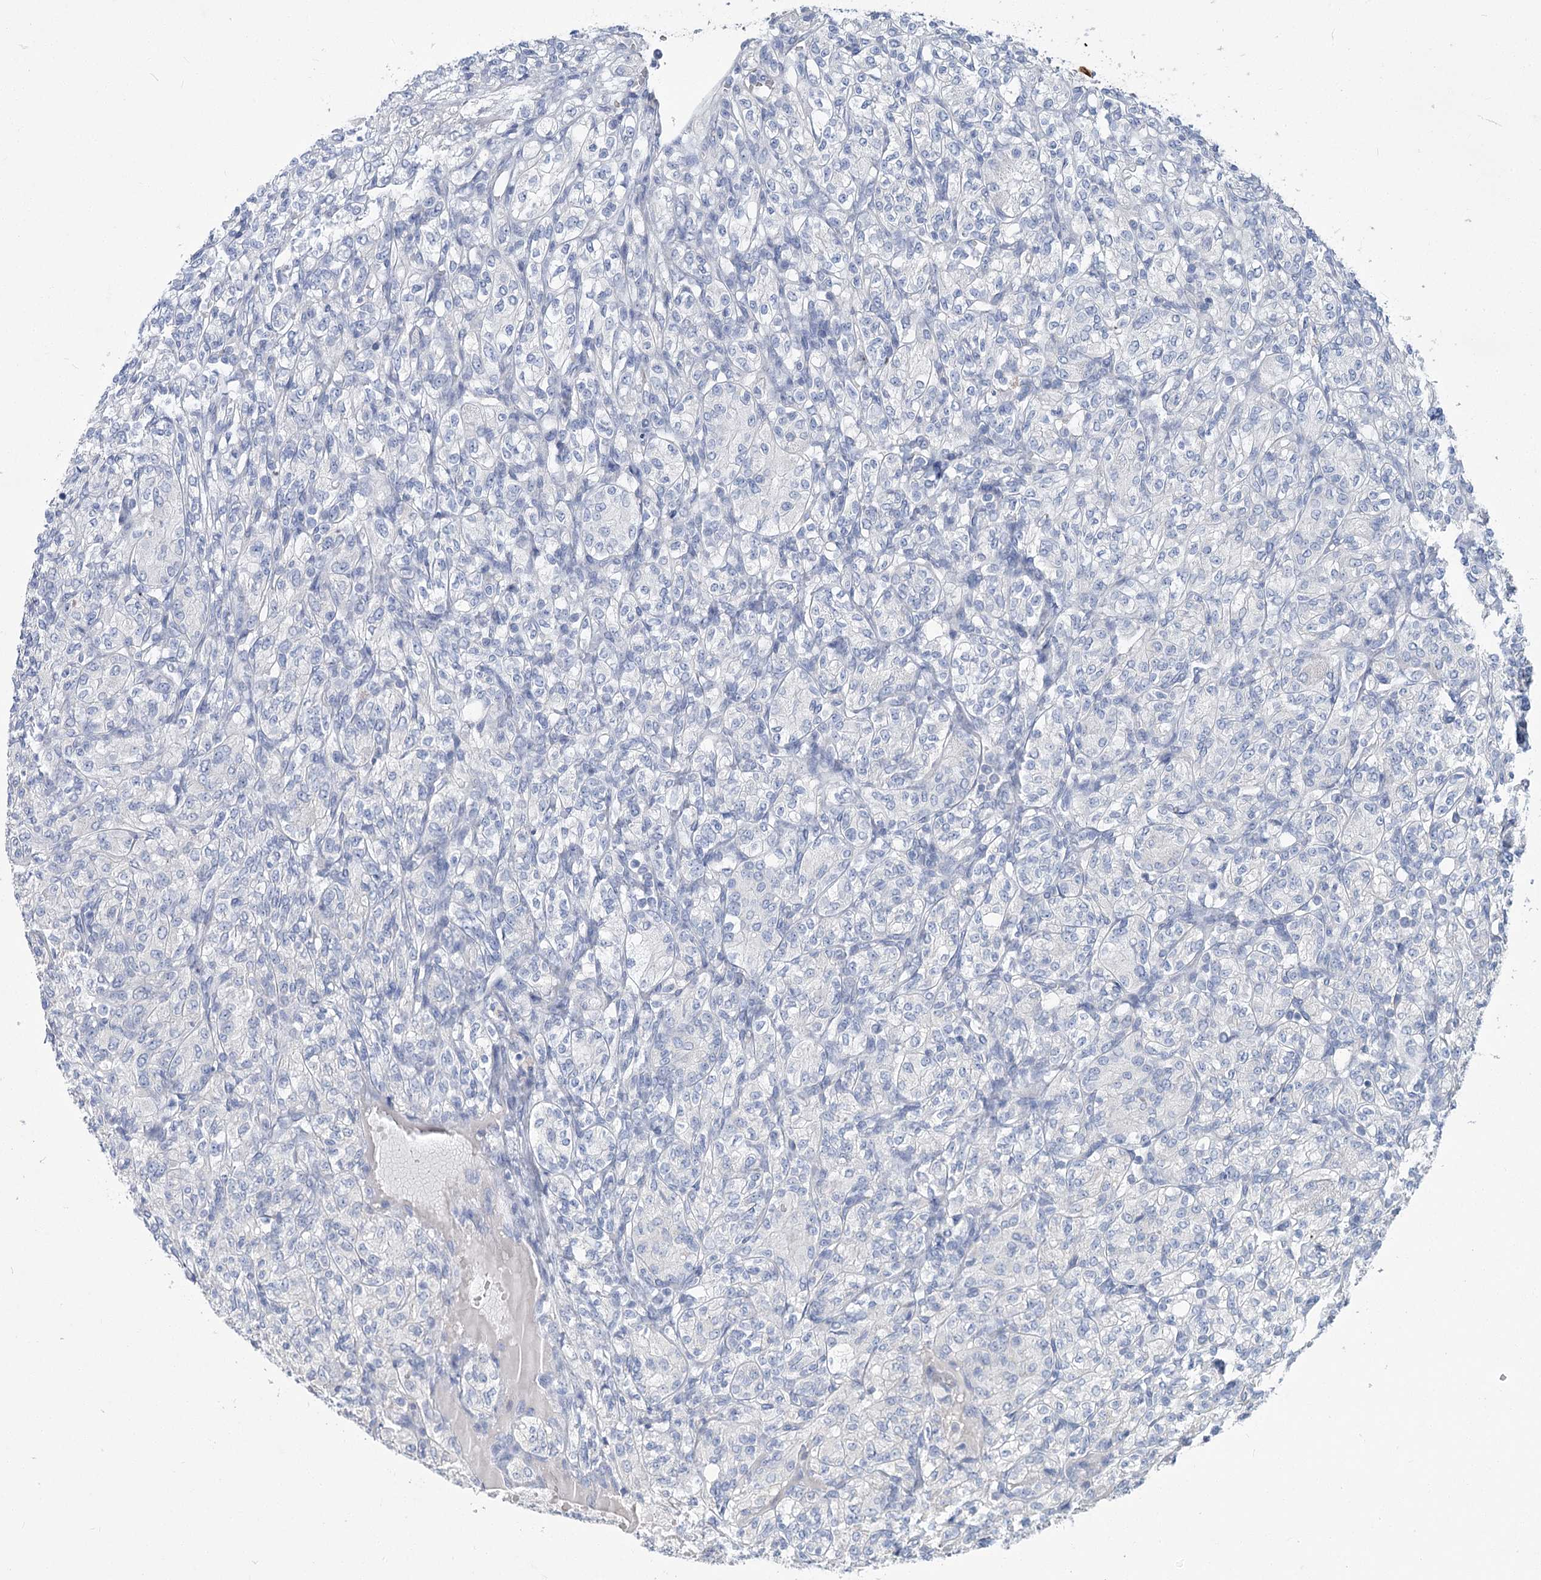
{"staining": {"intensity": "negative", "quantity": "none", "location": "none"}, "tissue": "renal cancer", "cell_type": "Tumor cells", "image_type": "cancer", "snomed": [{"axis": "morphology", "description": "Adenocarcinoma, NOS"}, {"axis": "topography", "description": "Kidney"}], "caption": "DAB immunohistochemical staining of human renal cancer shows no significant expression in tumor cells. Brightfield microscopy of immunohistochemistry stained with DAB (3,3'-diaminobenzidine) (brown) and hematoxylin (blue), captured at high magnification.", "gene": "SLC9A3", "patient": {"sex": "male", "age": 77}}